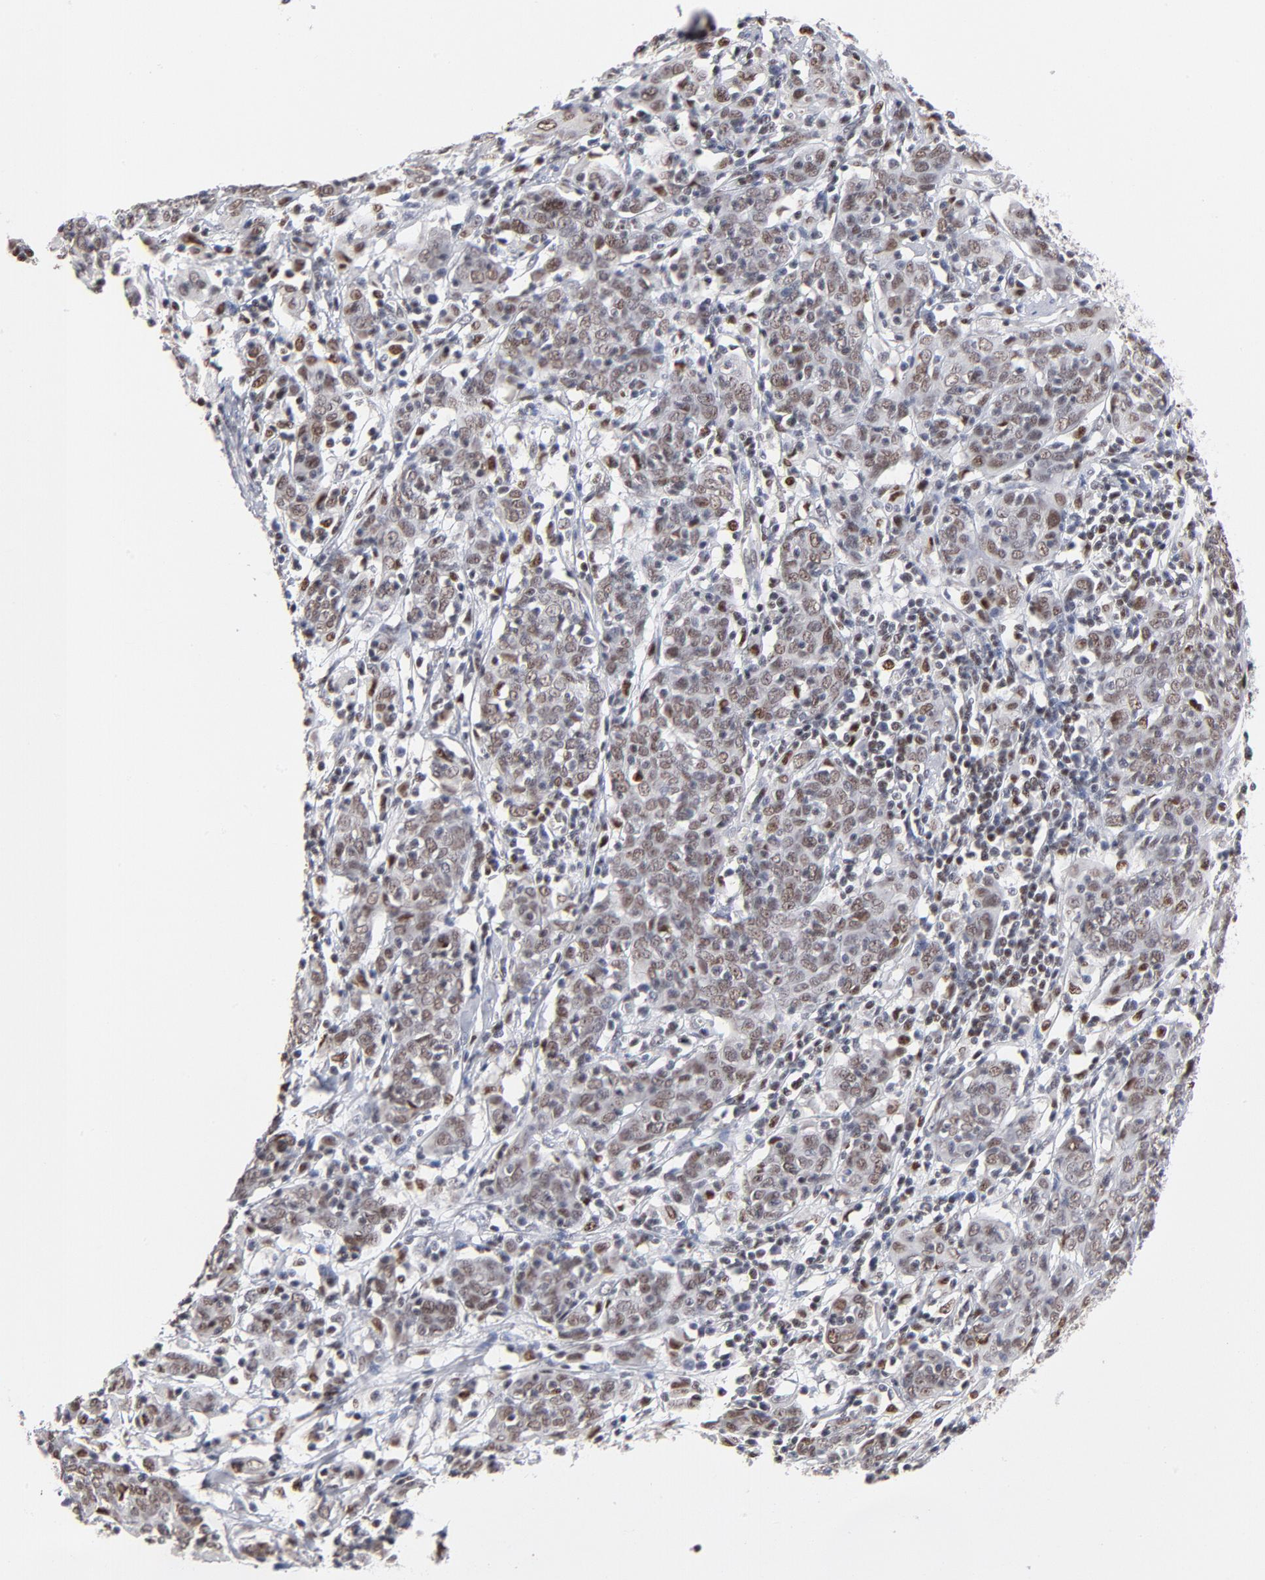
{"staining": {"intensity": "weak", "quantity": ">75%", "location": "nuclear"}, "tissue": "cervical cancer", "cell_type": "Tumor cells", "image_type": "cancer", "snomed": [{"axis": "morphology", "description": "Normal tissue, NOS"}, {"axis": "morphology", "description": "Squamous cell carcinoma, NOS"}, {"axis": "topography", "description": "Cervix"}], "caption": "DAB immunohistochemical staining of human squamous cell carcinoma (cervical) displays weak nuclear protein expression in about >75% of tumor cells.", "gene": "MAX", "patient": {"sex": "female", "age": 67}}